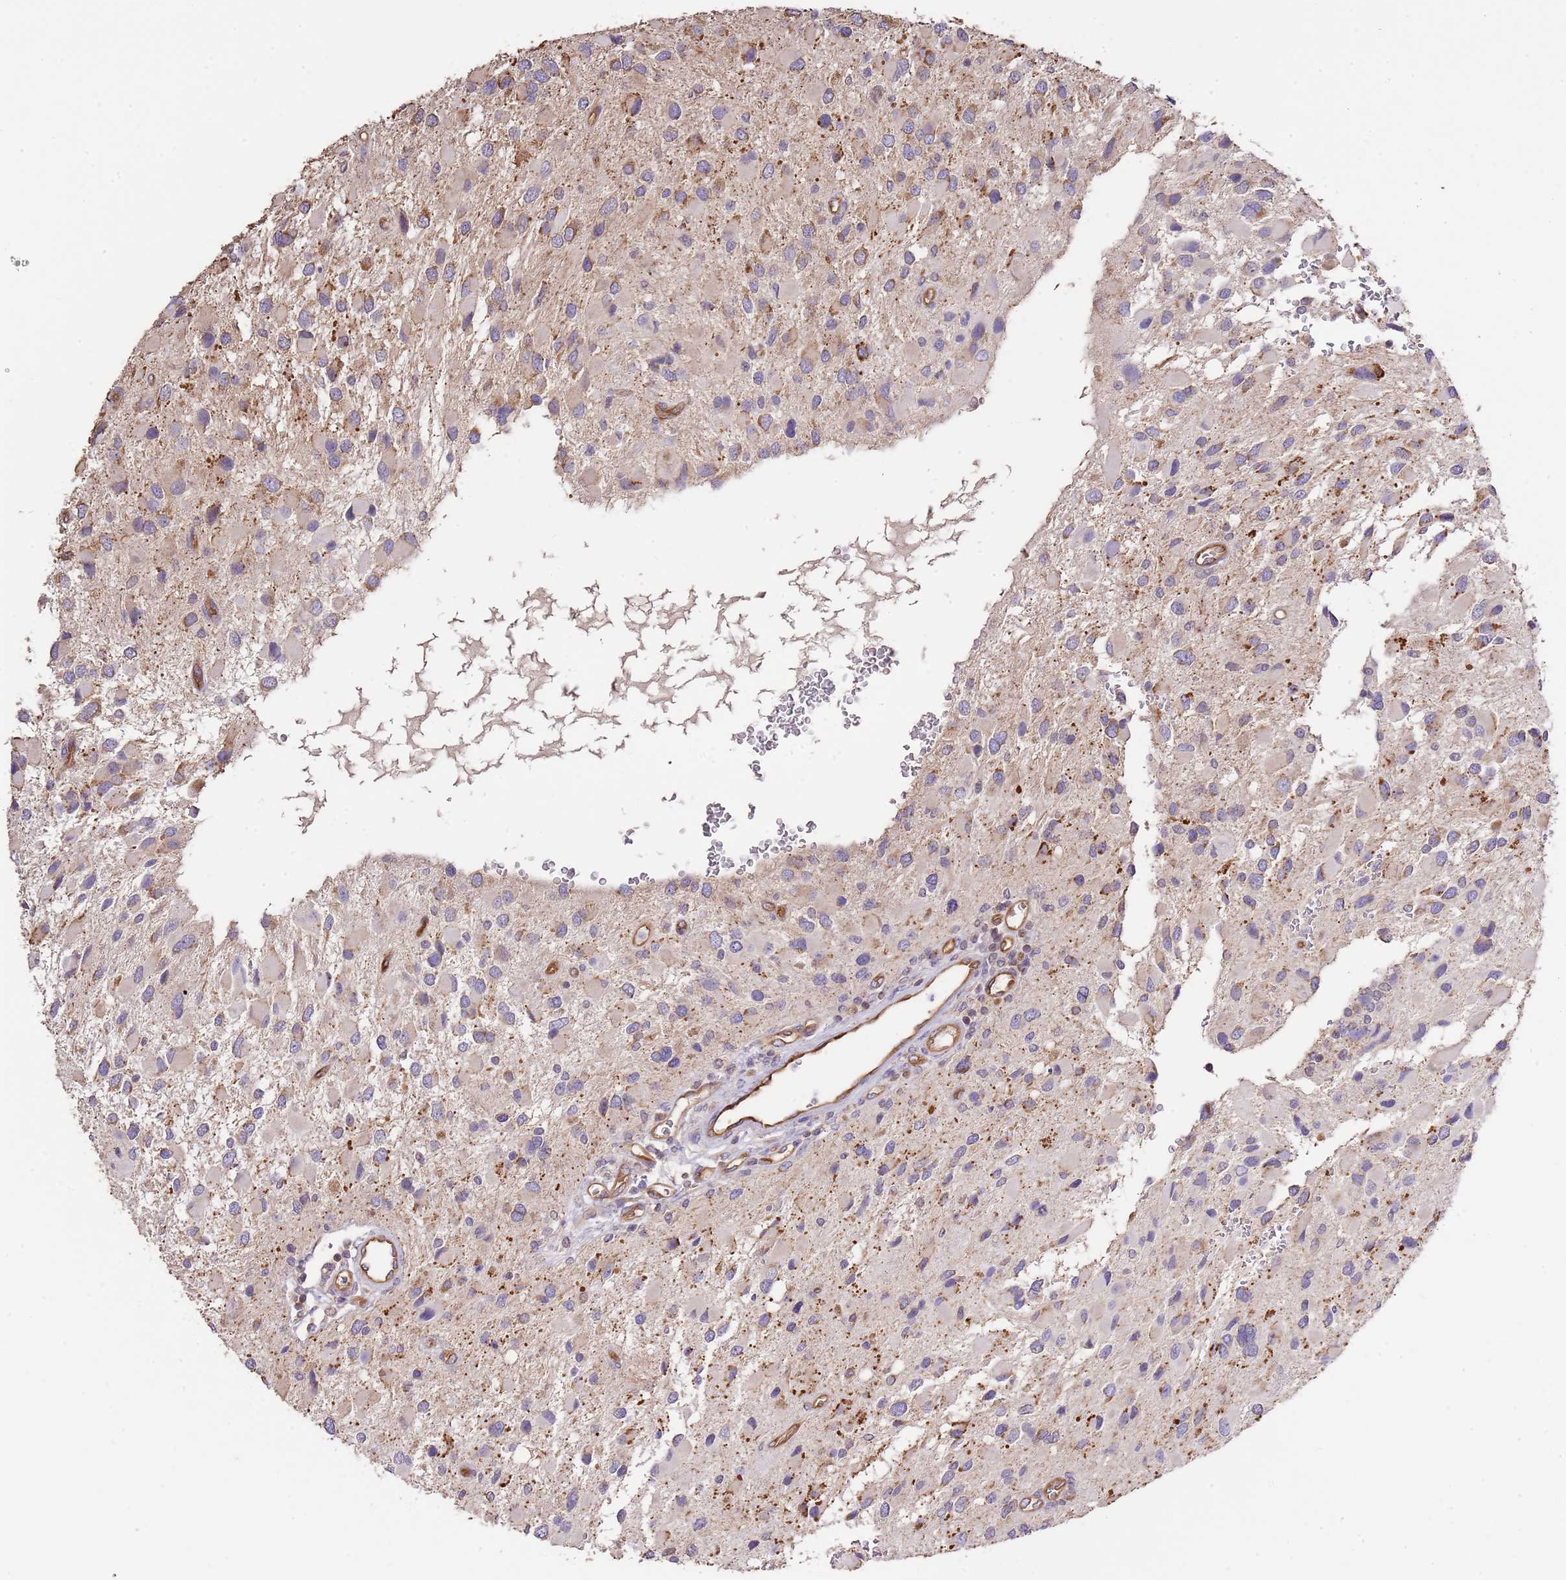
{"staining": {"intensity": "moderate", "quantity": "<25%", "location": "cytoplasmic/membranous"}, "tissue": "glioma", "cell_type": "Tumor cells", "image_type": "cancer", "snomed": [{"axis": "morphology", "description": "Glioma, malignant, High grade"}, {"axis": "topography", "description": "Brain"}], "caption": "Immunohistochemistry (IHC) (DAB (3,3'-diaminobenzidine)) staining of glioma shows moderate cytoplasmic/membranous protein positivity in approximately <25% of tumor cells.", "gene": "DOCK9", "patient": {"sex": "male", "age": 53}}